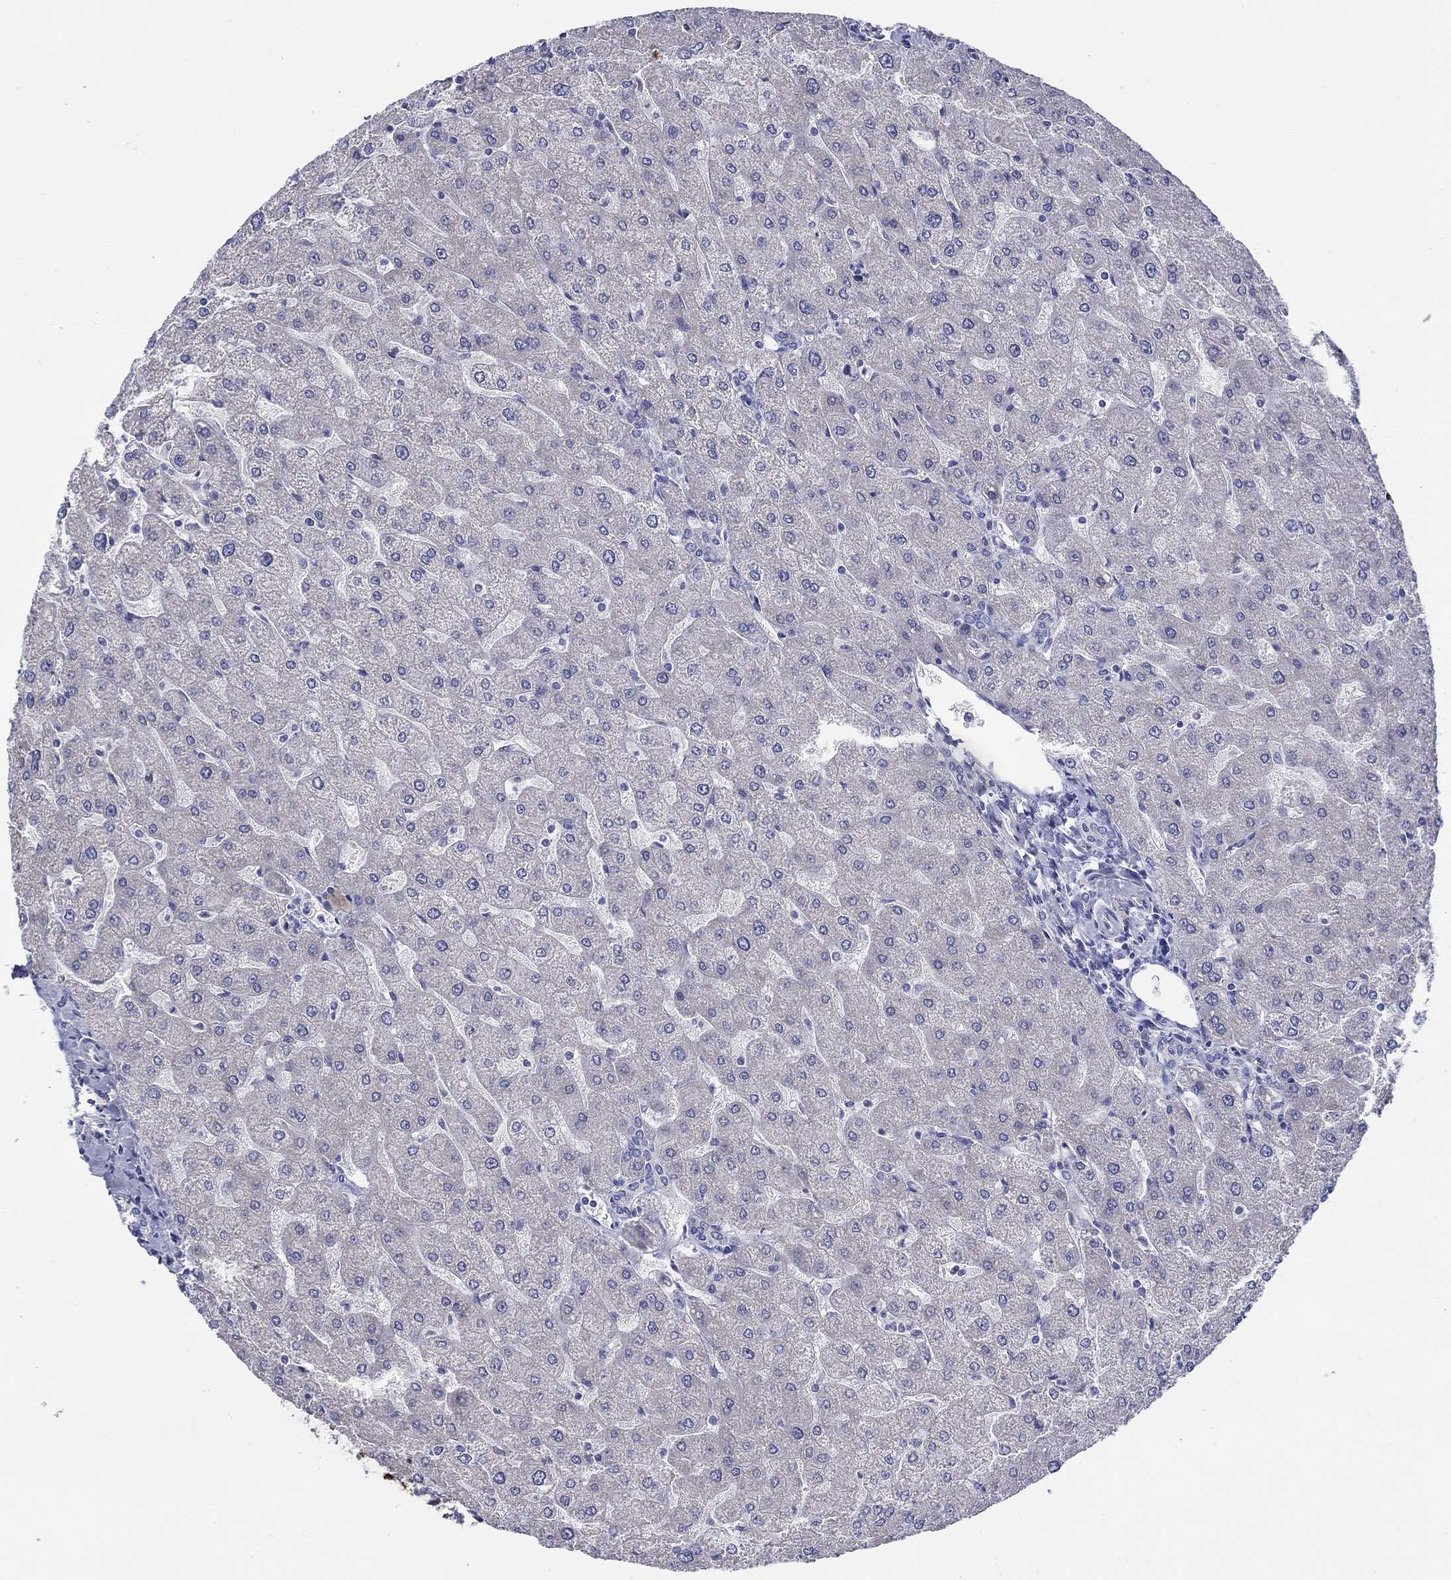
{"staining": {"intensity": "negative", "quantity": "none", "location": "none"}, "tissue": "liver", "cell_type": "Cholangiocytes", "image_type": "normal", "snomed": [{"axis": "morphology", "description": "Normal tissue, NOS"}, {"axis": "topography", "description": "Liver"}], "caption": "A high-resolution image shows IHC staining of benign liver, which exhibits no significant staining in cholangiocytes.", "gene": "HAPLN4", "patient": {"sex": "male", "age": 67}}